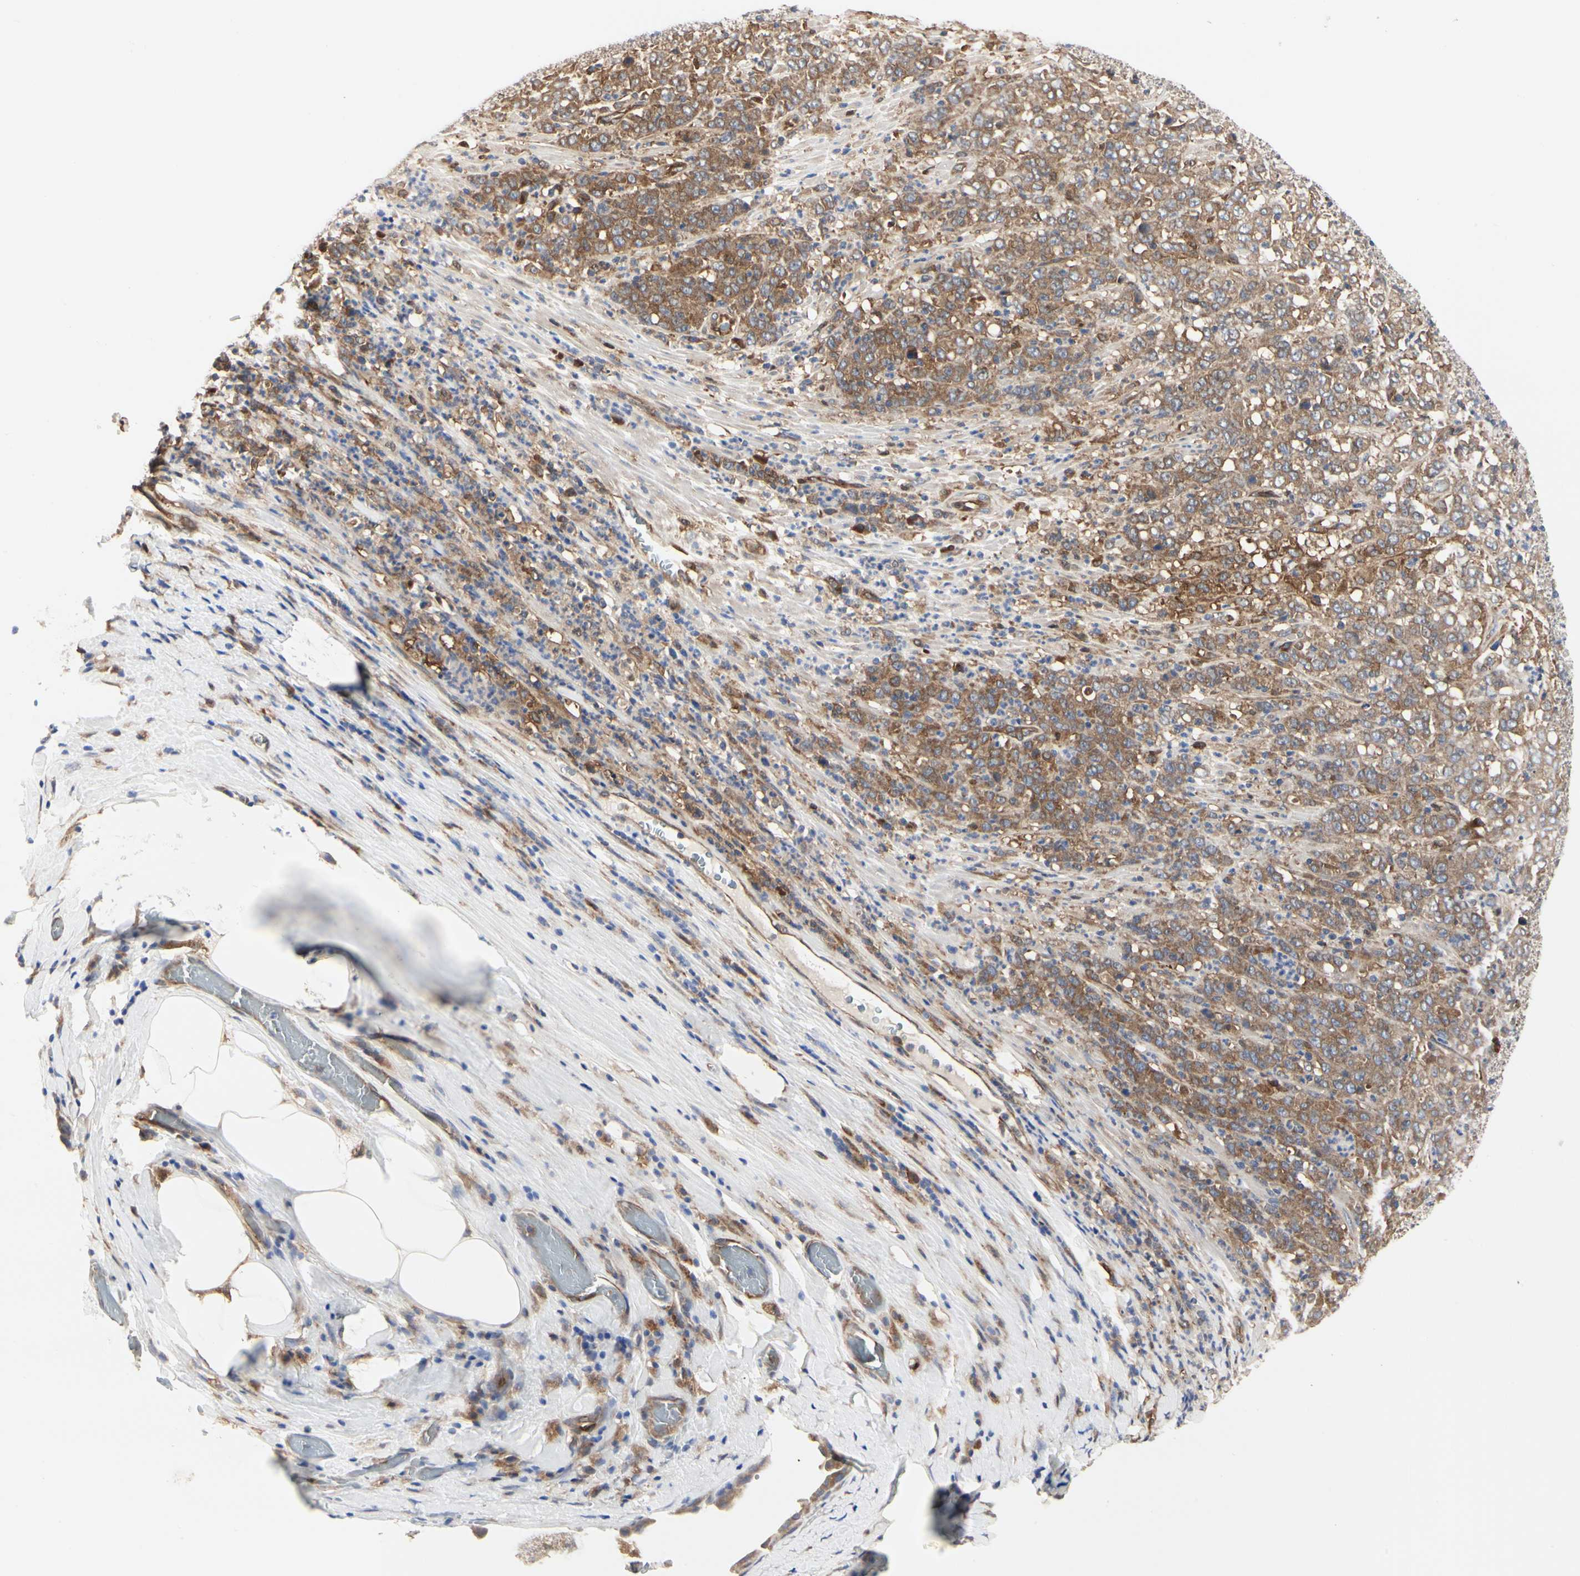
{"staining": {"intensity": "moderate", "quantity": ">75%", "location": "cytoplasmic/membranous"}, "tissue": "stomach cancer", "cell_type": "Tumor cells", "image_type": "cancer", "snomed": [{"axis": "morphology", "description": "Adenocarcinoma, NOS"}, {"axis": "topography", "description": "Stomach, lower"}], "caption": "Protein staining by IHC shows moderate cytoplasmic/membranous staining in about >75% of tumor cells in adenocarcinoma (stomach). (DAB IHC with brightfield microscopy, high magnification).", "gene": "C3orf52", "patient": {"sex": "female", "age": 71}}